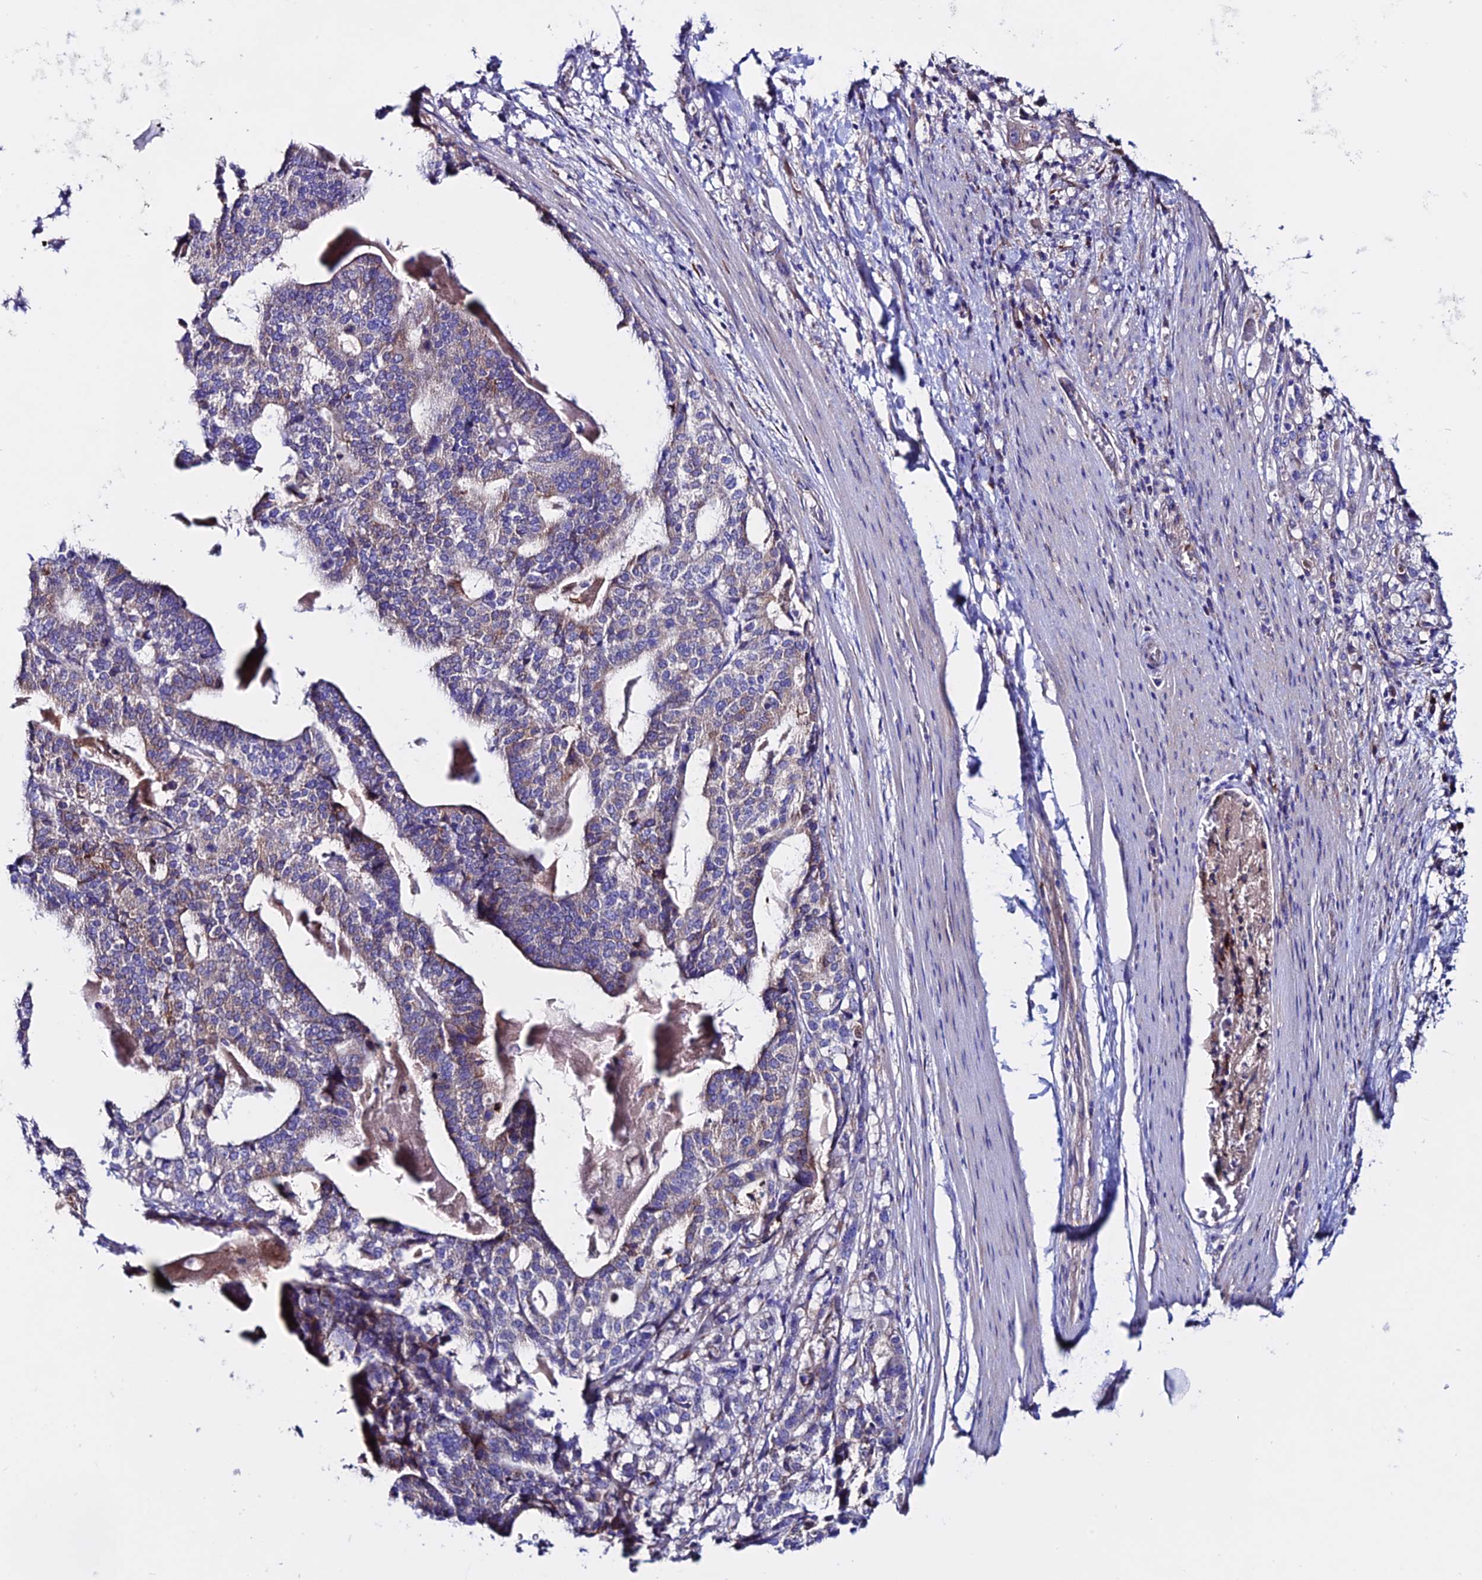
{"staining": {"intensity": "weak", "quantity": "25%-75%", "location": "cytoplasmic/membranous"}, "tissue": "stomach cancer", "cell_type": "Tumor cells", "image_type": "cancer", "snomed": [{"axis": "morphology", "description": "Adenocarcinoma, NOS"}, {"axis": "topography", "description": "Stomach"}], "caption": "Immunohistochemistry staining of adenocarcinoma (stomach), which exhibits low levels of weak cytoplasmic/membranous positivity in about 25%-75% of tumor cells indicating weak cytoplasmic/membranous protein expression. The staining was performed using DAB (brown) for protein detection and nuclei were counterstained in hematoxylin (blue).", "gene": "OR51Q1", "patient": {"sex": "male", "age": 48}}